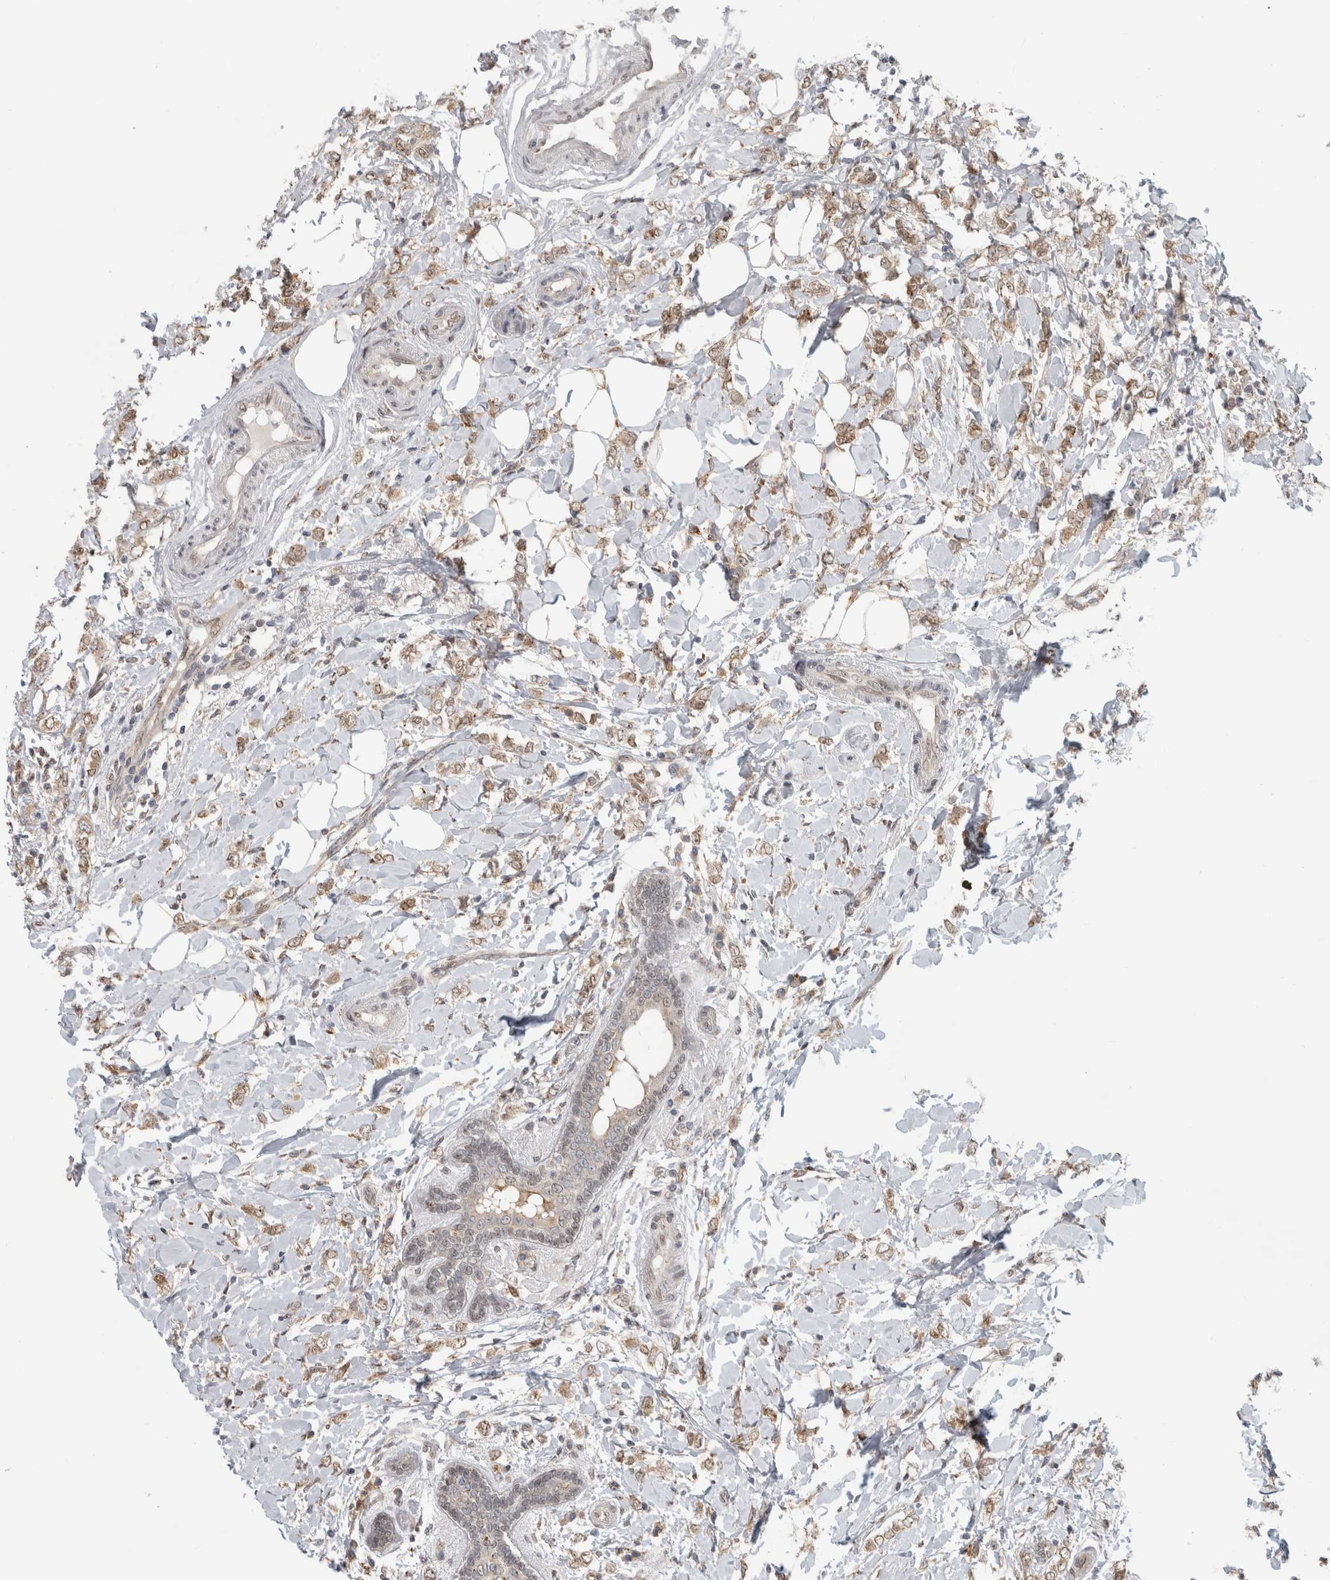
{"staining": {"intensity": "weak", "quantity": ">75%", "location": "cytoplasmic/membranous,nuclear"}, "tissue": "breast cancer", "cell_type": "Tumor cells", "image_type": "cancer", "snomed": [{"axis": "morphology", "description": "Normal tissue, NOS"}, {"axis": "morphology", "description": "Lobular carcinoma"}, {"axis": "topography", "description": "Breast"}], "caption": "Breast cancer (lobular carcinoma) stained with a brown dye shows weak cytoplasmic/membranous and nuclear positive positivity in approximately >75% of tumor cells.", "gene": "NAB2", "patient": {"sex": "female", "age": 47}}